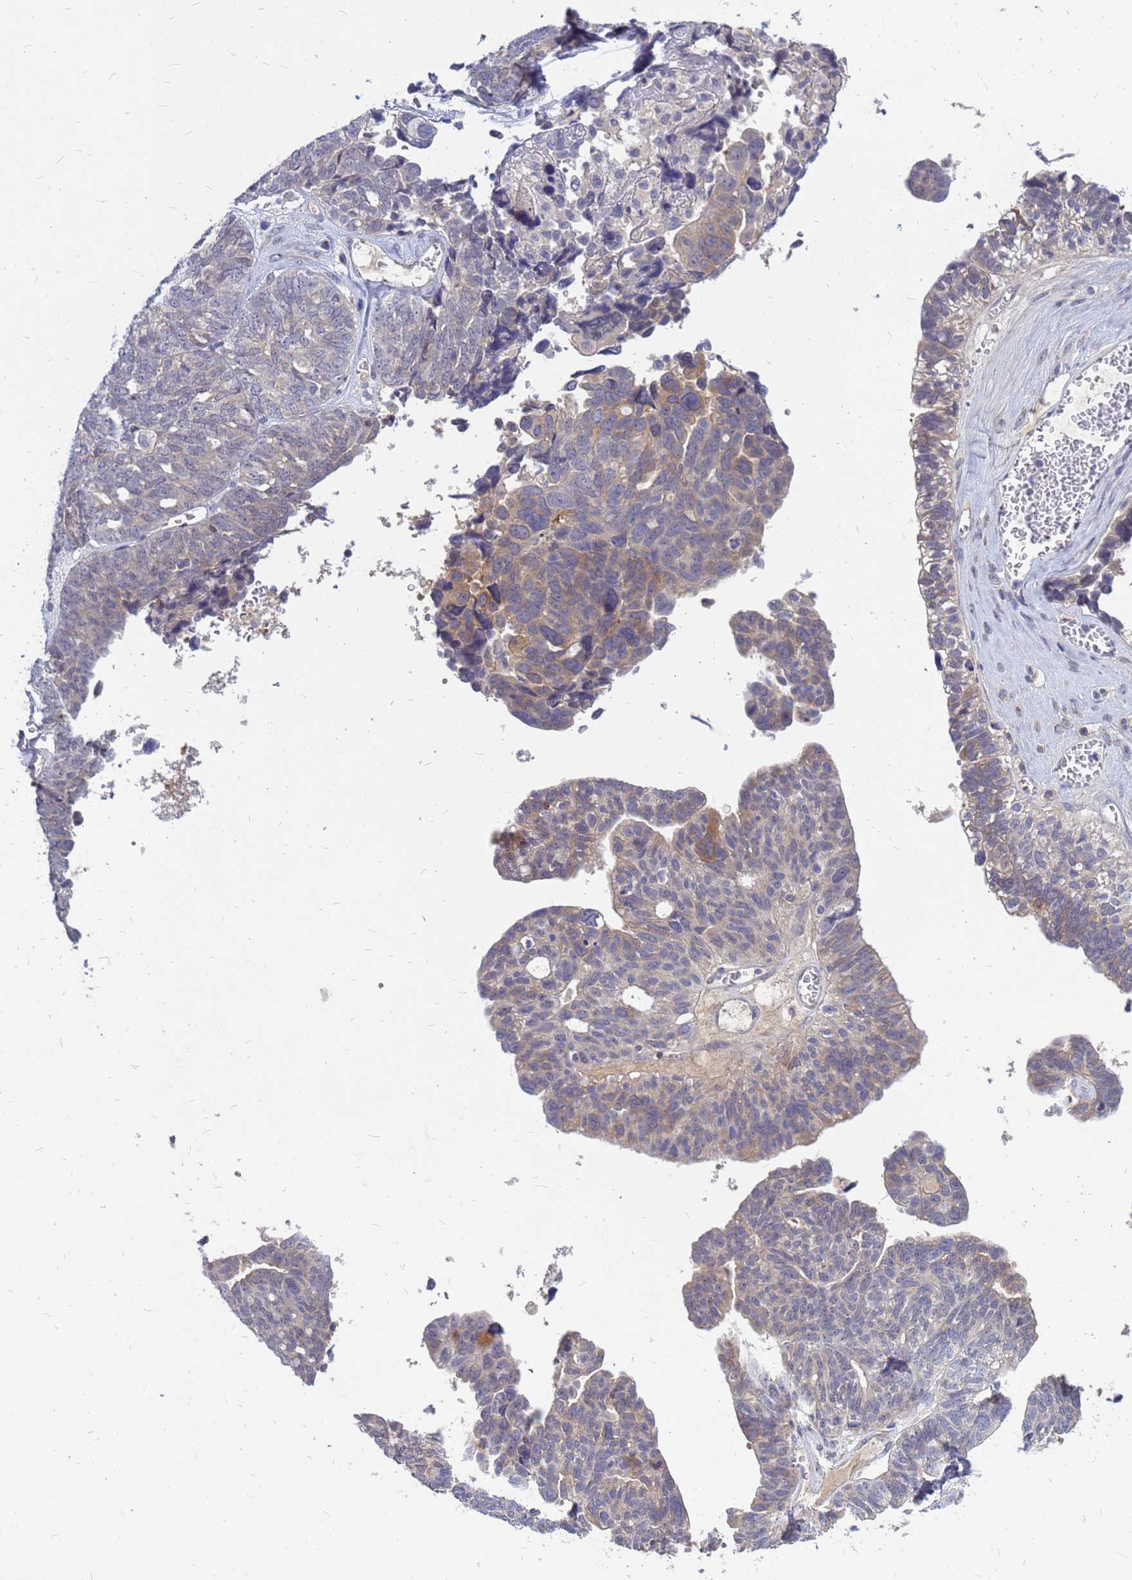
{"staining": {"intensity": "moderate", "quantity": "<25%", "location": "cytoplasmic/membranous"}, "tissue": "ovarian cancer", "cell_type": "Tumor cells", "image_type": "cancer", "snomed": [{"axis": "morphology", "description": "Cystadenocarcinoma, serous, NOS"}, {"axis": "topography", "description": "Ovary"}], "caption": "Human ovarian serous cystadenocarcinoma stained with a protein marker exhibits moderate staining in tumor cells.", "gene": "SRGAP3", "patient": {"sex": "female", "age": 79}}